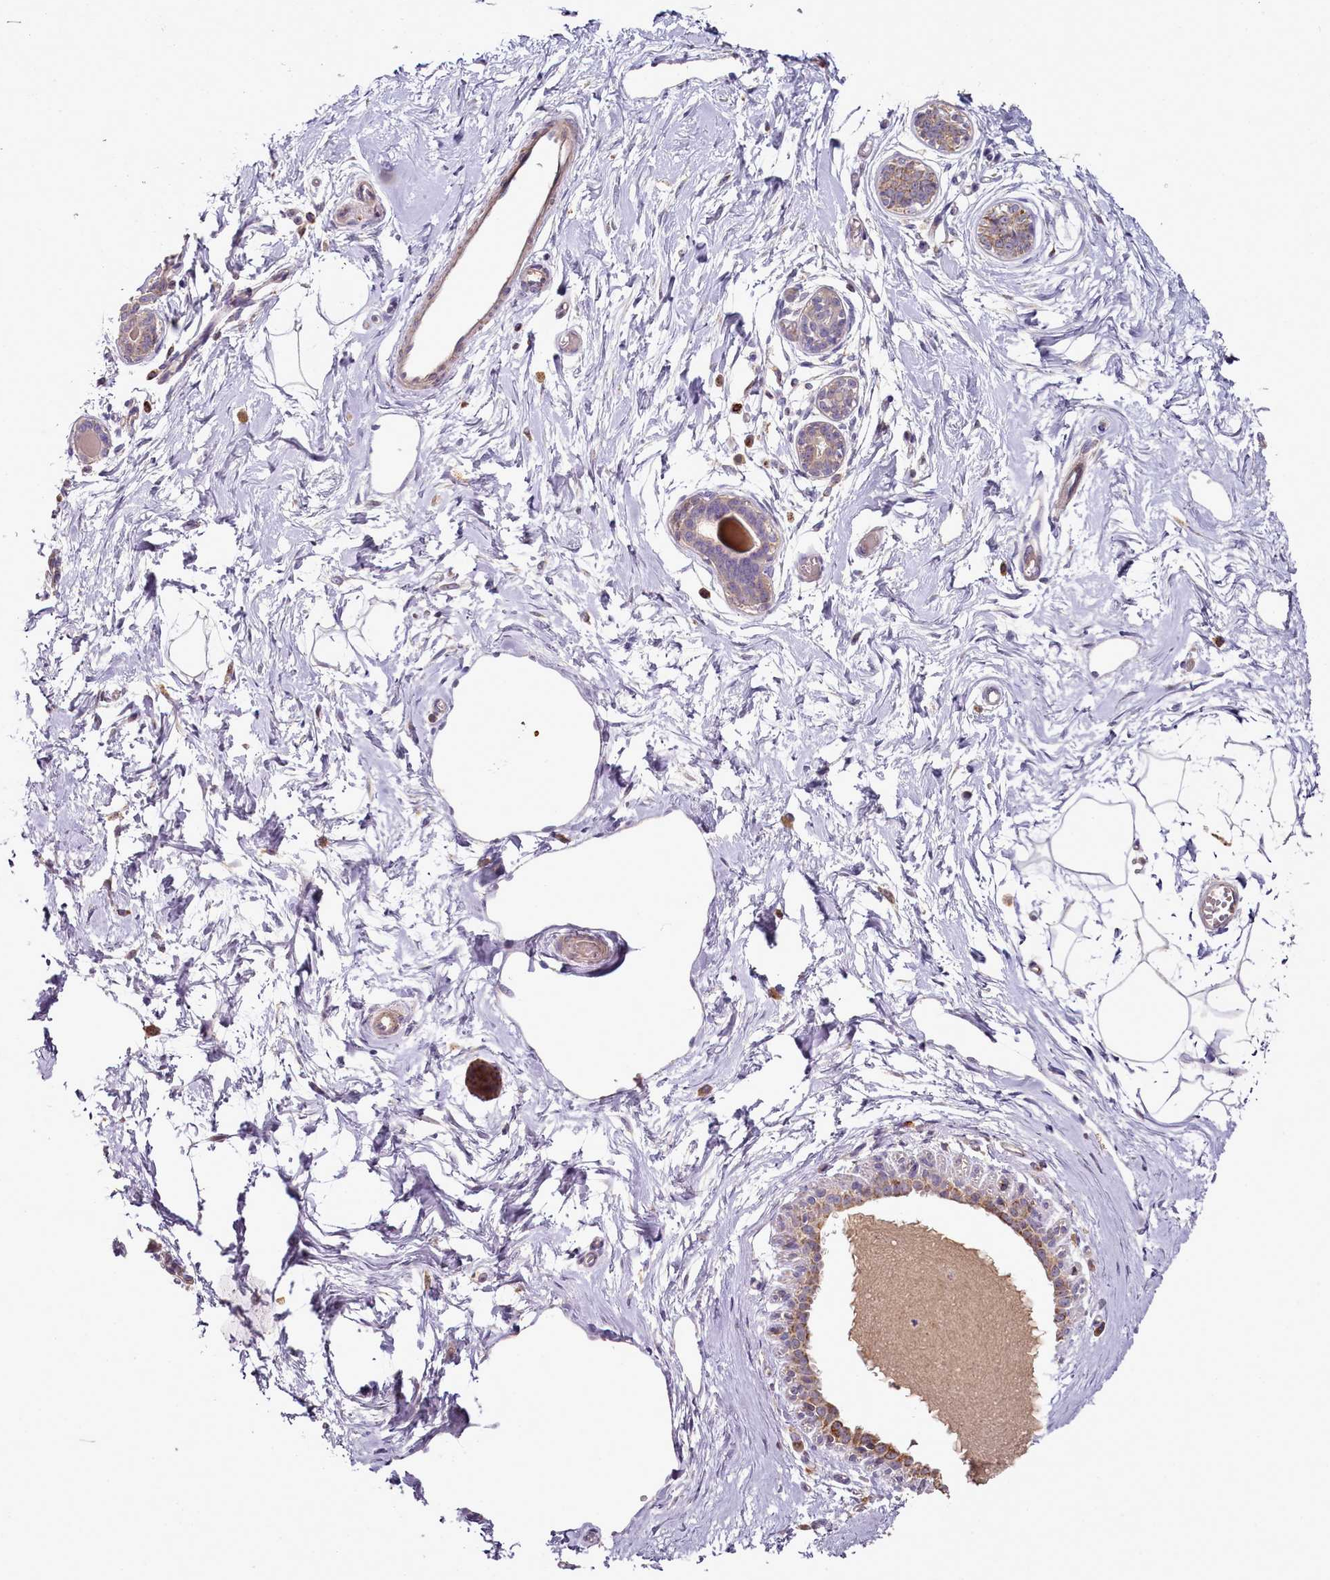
{"staining": {"intensity": "negative", "quantity": "none", "location": "none"}, "tissue": "breast", "cell_type": "Adipocytes", "image_type": "normal", "snomed": [{"axis": "morphology", "description": "Normal tissue, NOS"}, {"axis": "topography", "description": "Breast"}], "caption": "Immunohistochemical staining of benign breast displays no significant expression in adipocytes.", "gene": "ACSS1", "patient": {"sex": "female", "age": 45}}